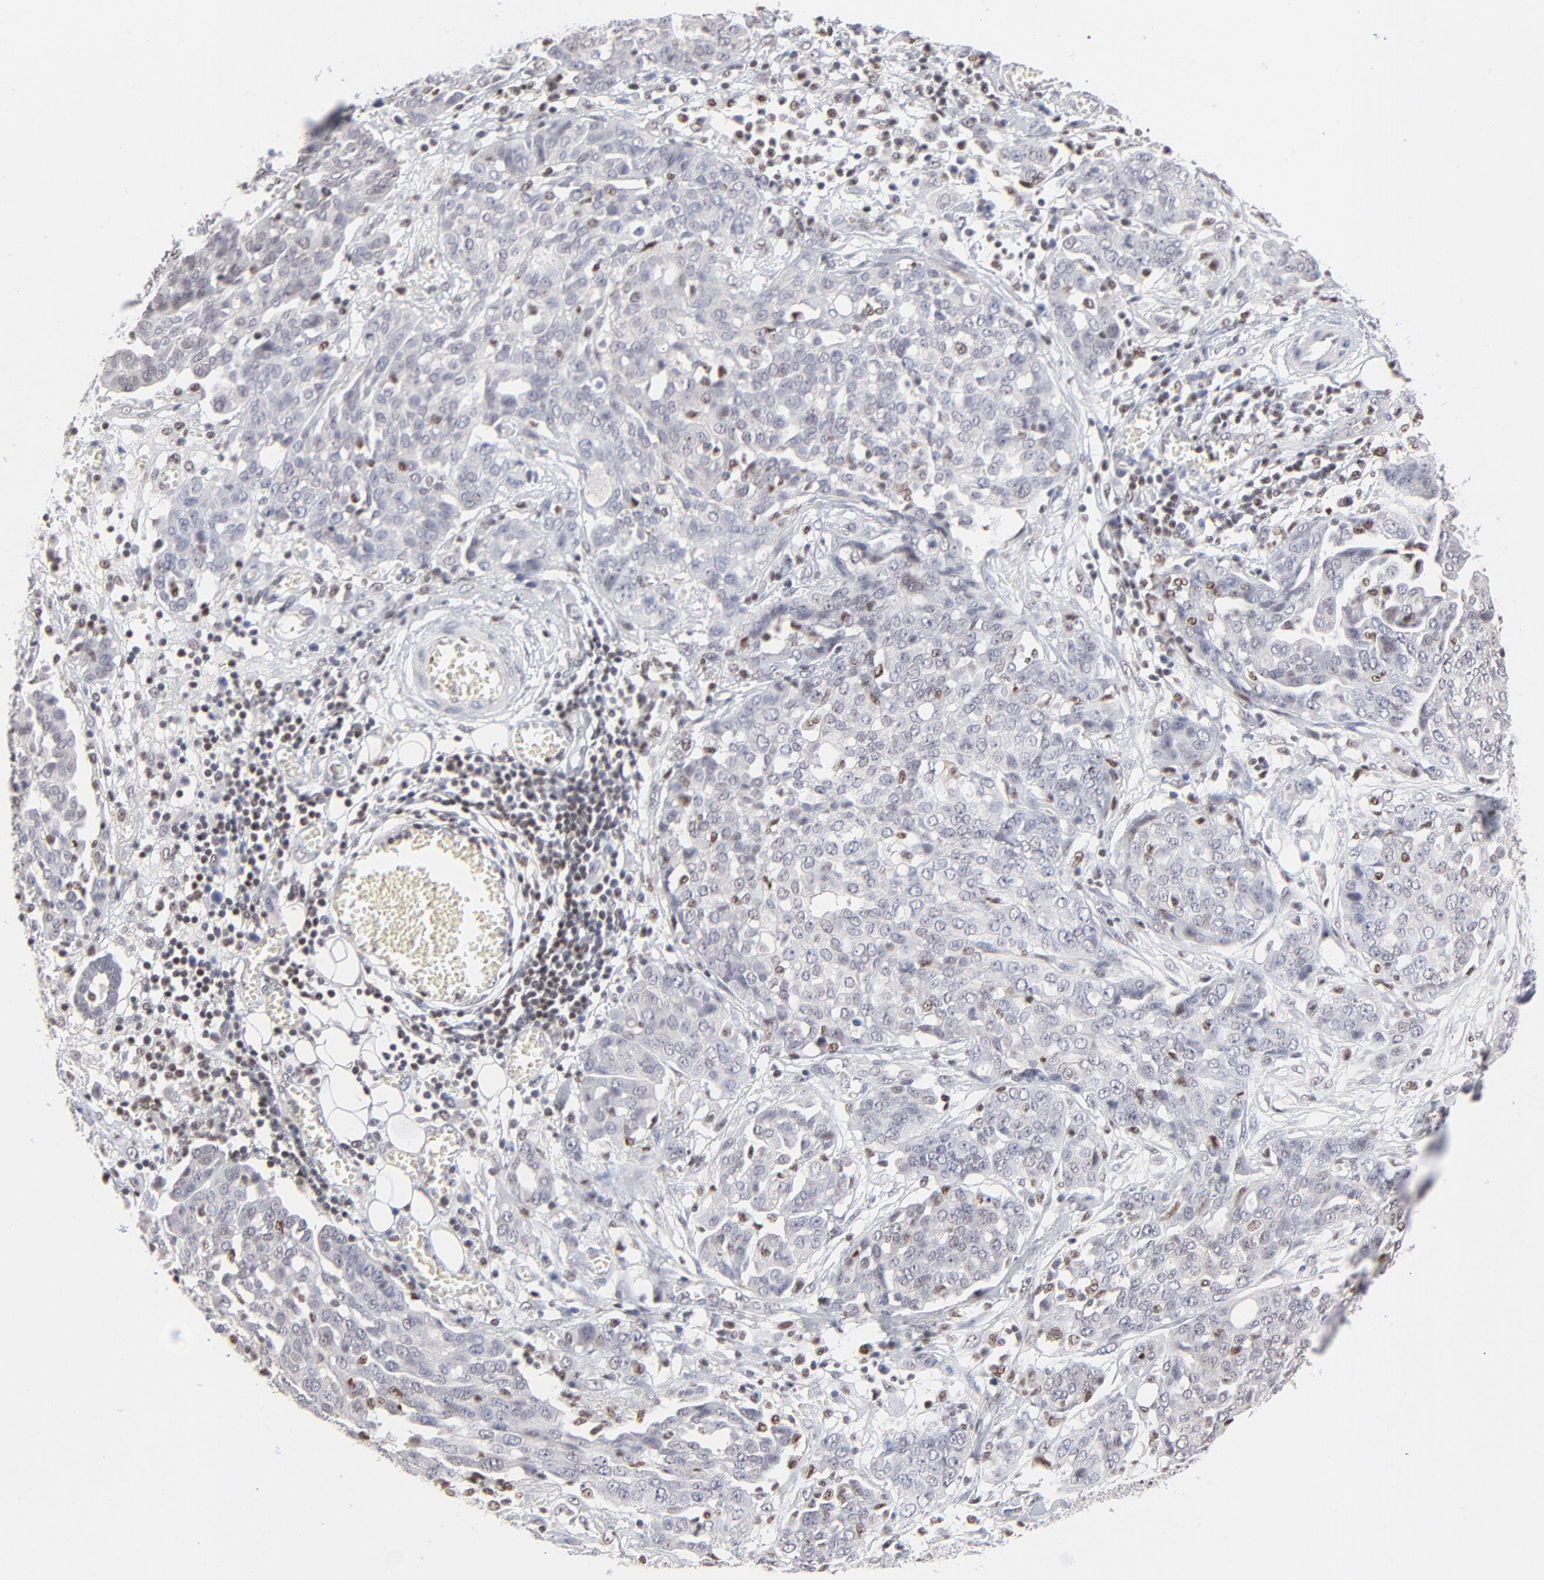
{"staining": {"intensity": "negative", "quantity": "none", "location": "none"}, "tissue": "ovarian cancer", "cell_type": "Tumor cells", "image_type": "cancer", "snomed": [{"axis": "morphology", "description": "Cystadenocarcinoma, serous, NOS"}, {"axis": "topography", "description": "Soft tissue"}, {"axis": "topography", "description": "Ovary"}], "caption": "Protein analysis of ovarian cancer (serous cystadenocarcinoma) exhibits no significant expression in tumor cells.", "gene": "MAX", "patient": {"sex": "female", "age": 57}}